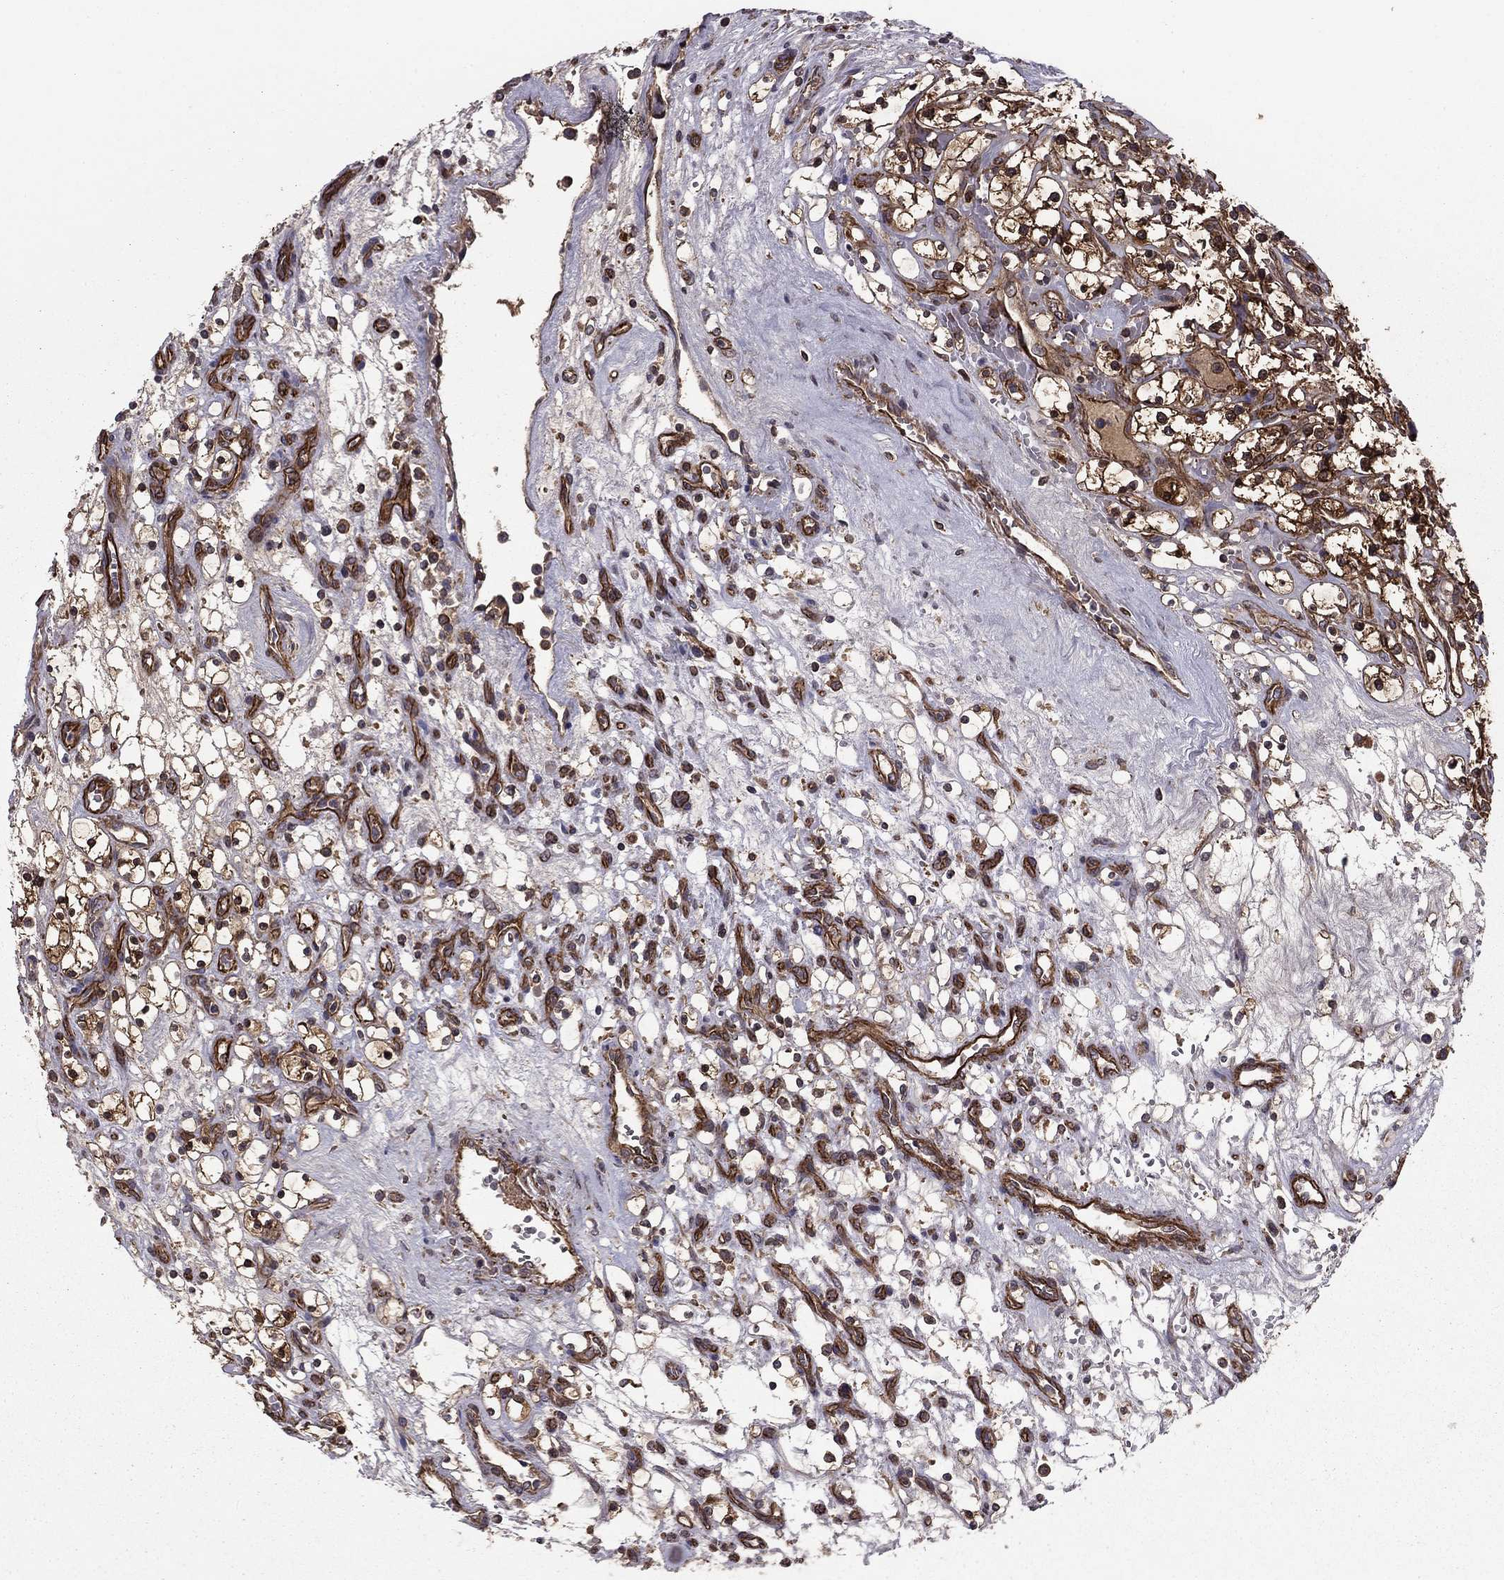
{"staining": {"intensity": "strong", "quantity": "25%-75%", "location": "cytoplasmic/membranous"}, "tissue": "renal cancer", "cell_type": "Tumor cells", "image_type": "cancer", "snomed": [{"axis": "morphology", "description": "Adenocarcinoma, NOS"}, {"axis": "topography", "description": "Kidney"}], "caption": "Approximately 25%-75% of tumor cells in human renal cancer demonstrate strong cytoplasmic/membranous protein positivity as visualized by brown immunohistochemical staining.", "gene": "SHMT1", "patient": {"sex": "female", "age": 69}}